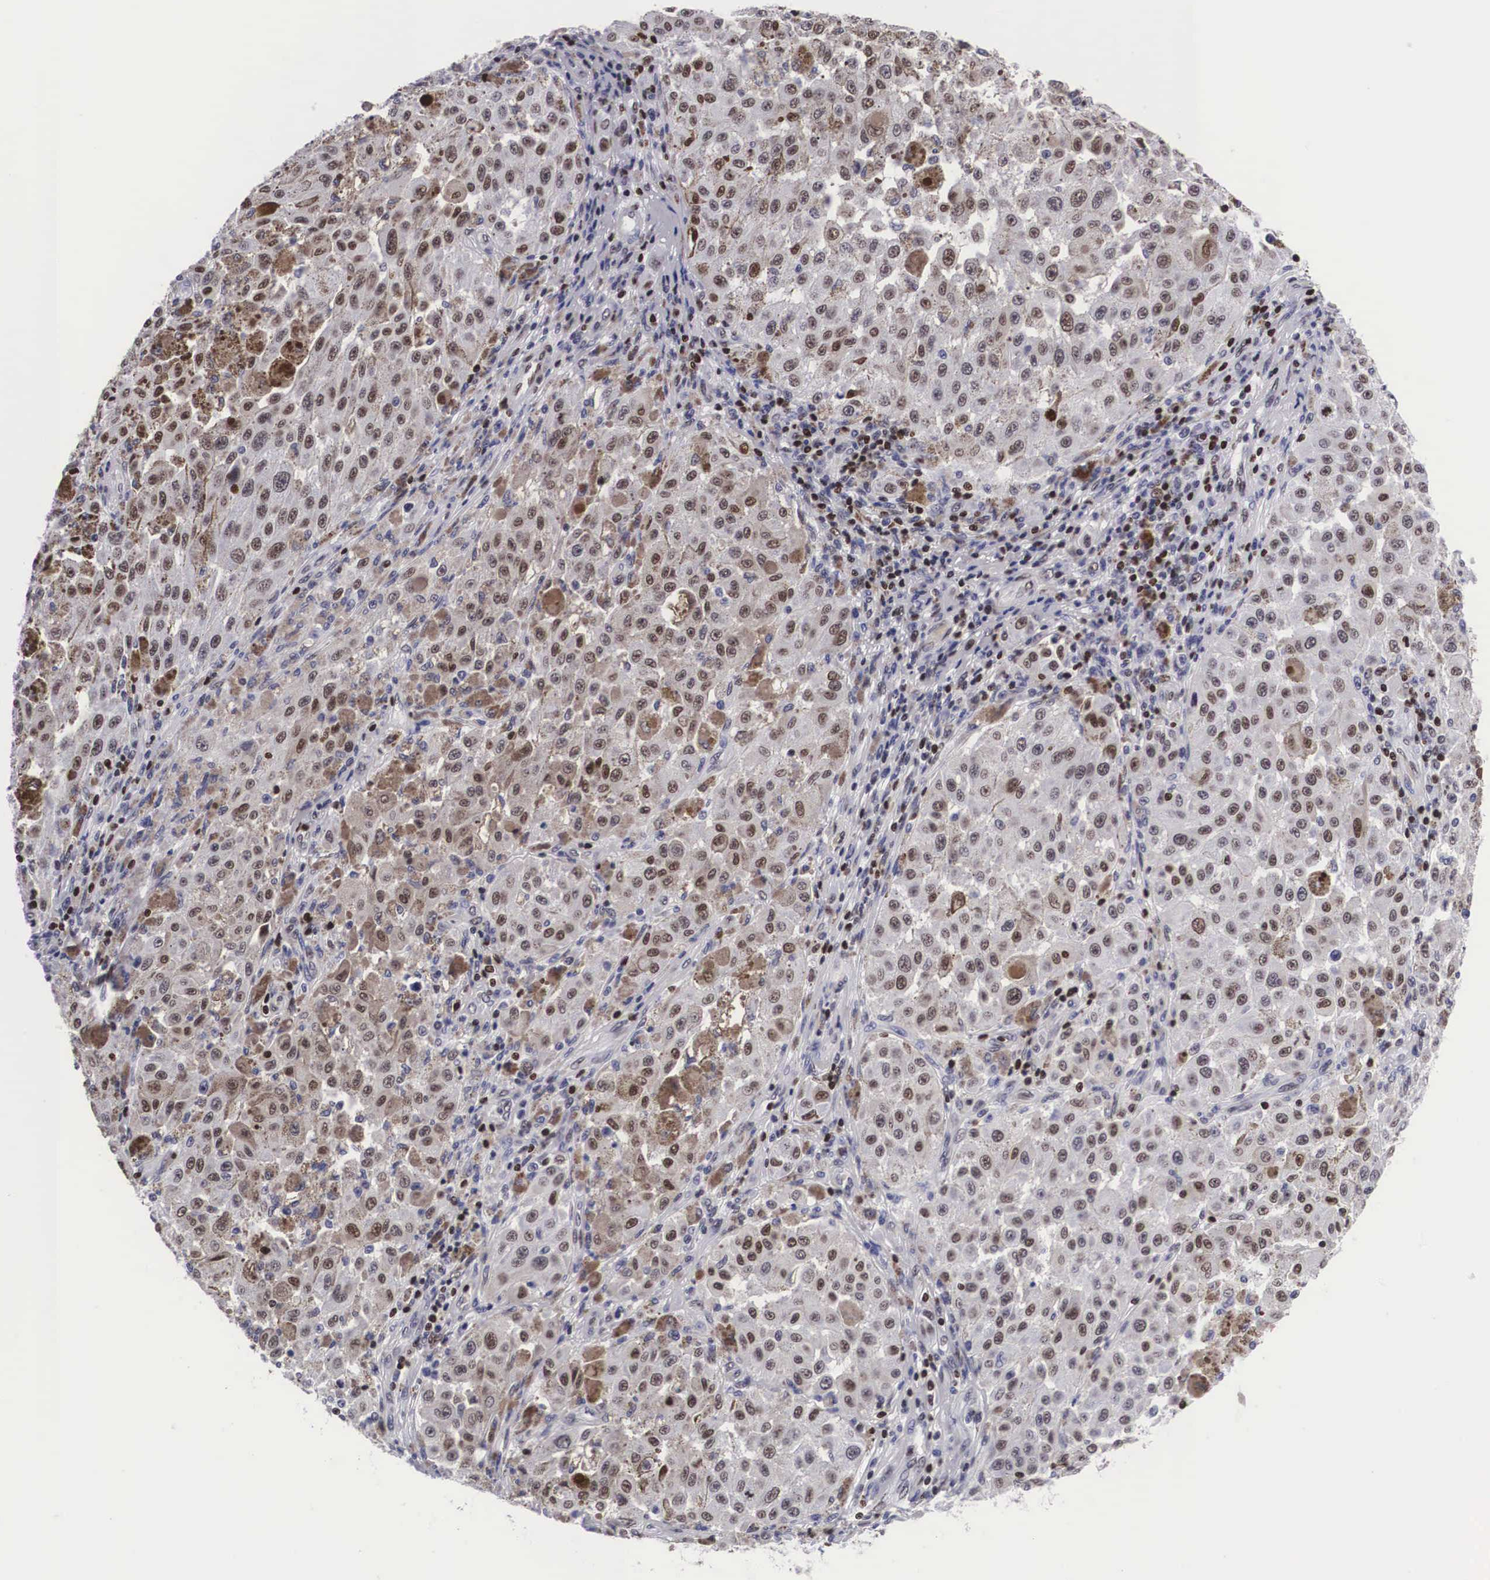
{"staining": {"intensity": "strong", "quantity": ">75%", "location": "nuclear"}, "tissue": "melanoma", "cell_type": "Tumor cells", "image_type": "cancer", "snomed": [{"axis": "morphology", "description": "Malignant melanoma, NOS"}, {"axis": "topography", "description": "Skin"}], "caption": "An image showing strong nuclear staining in about >75% of tumor cells in melanoma, as visualized by brown immunohistochemical staining.", "gene": "MECP2", "patient": {"sex": "female", "age": 64}}